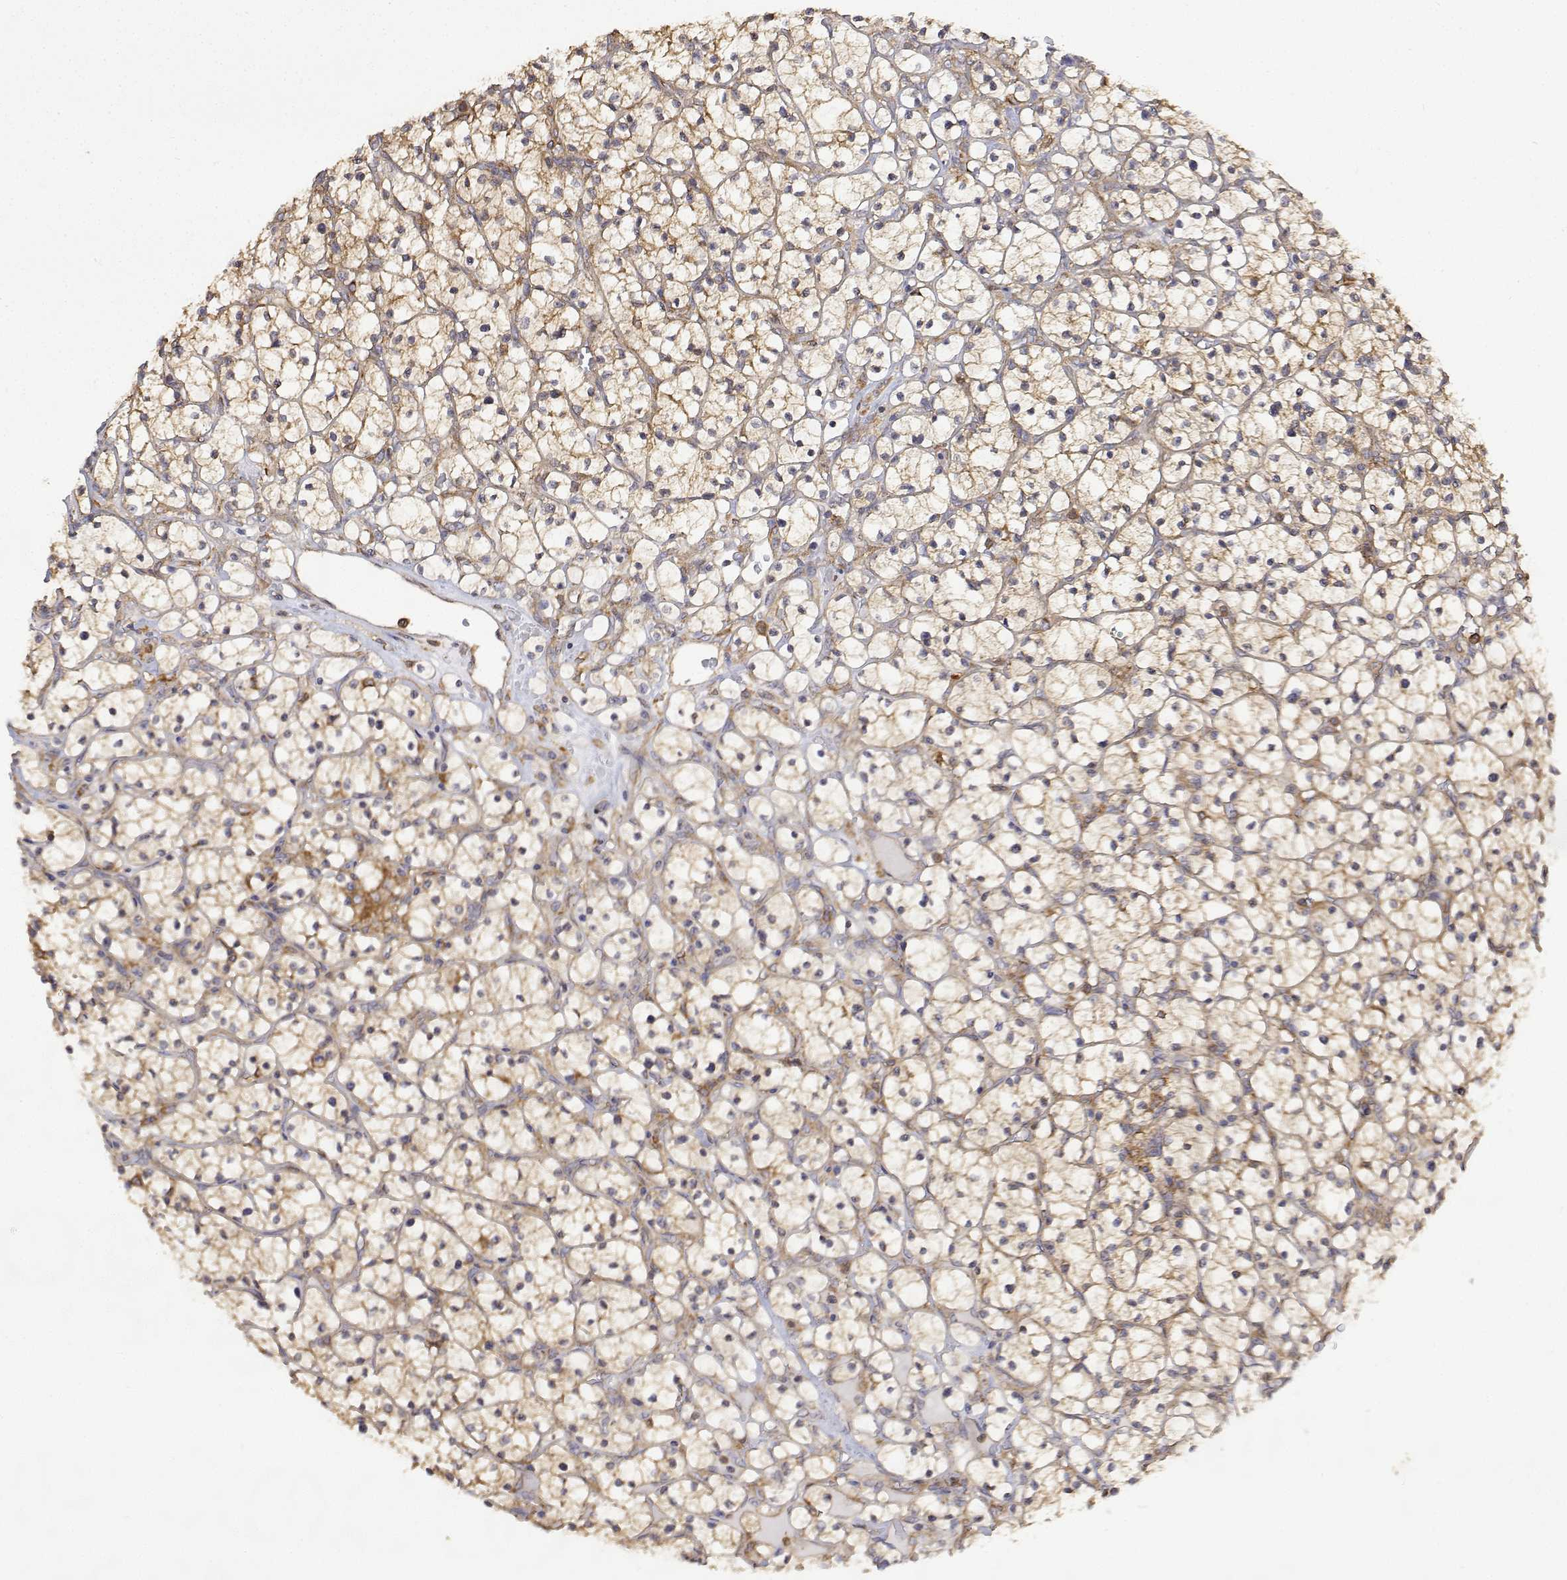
{"staining": {"intensity": "weak", "quantity": ">75%", "location": "cytoplasmic/membranous"}, "tissue": "renal cancer", "cell_type": "Tumor cells", "image_type": "cancer", "snomed": [{"axis": "morphology", "description": "Adenocarcinoma, NOS"}, {"axis": "topography", "description": "Kidney"}], "caption": "High-power microscopy captured an immunohistochemistry image of renal adenocarcinoma, revealing weak cytoplasmic/membranous positivity in approximately >75% of tumor cells.", "gene": "PACSIN2", "patient": {"sex": "female", "age": 64}}